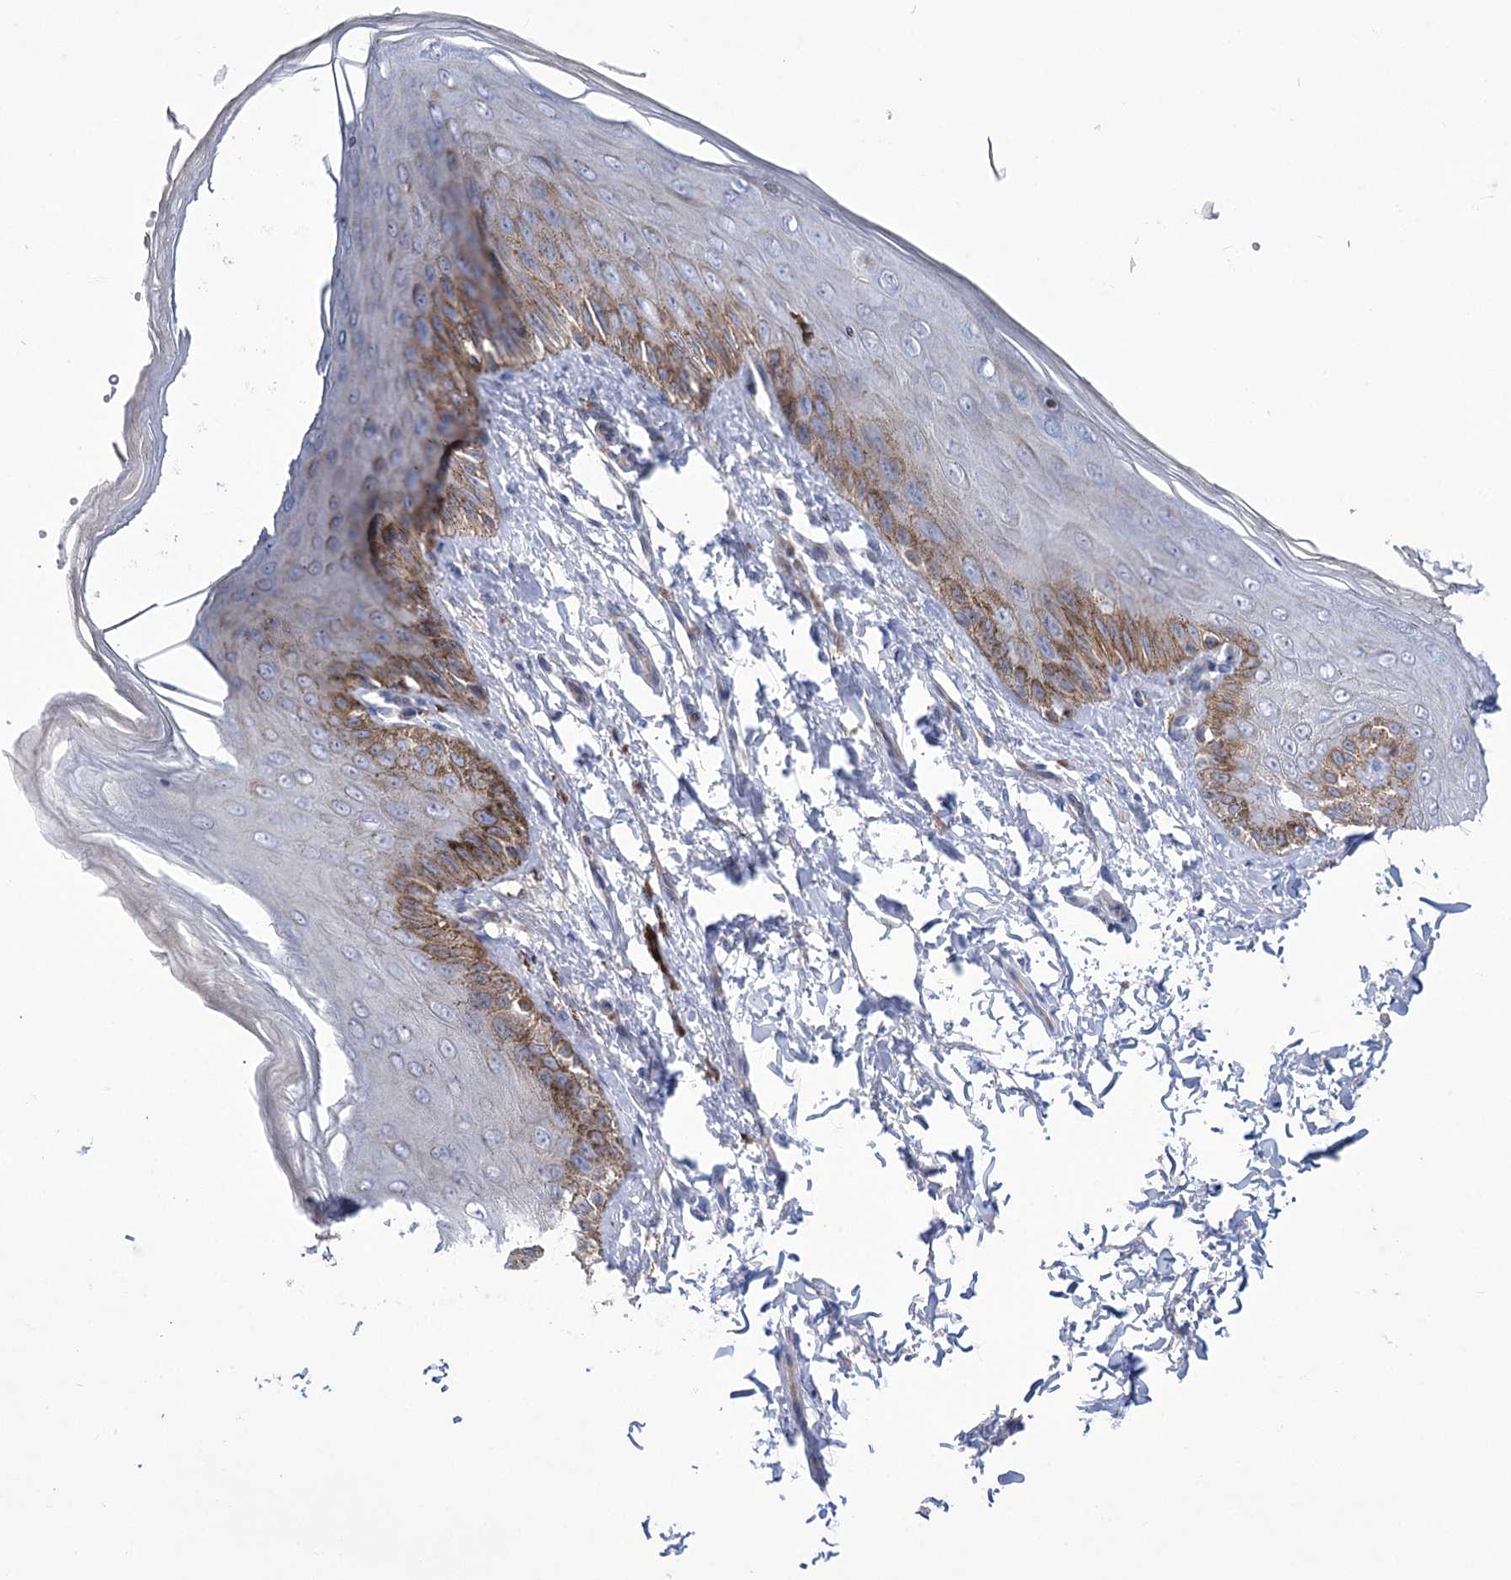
{"staining": {"intensity": "moderate", "quantity": "<25%", "location": "cytoplasmic/membranous"}, "tissue": "skin", "cell_type": "Epidermal cells", "image_type": "normal", "snomed": [{"axis": "morphology", "description": "Normal tissue, NOS"}, {"axis": "topography", "description": "Anal"}], "caption": "Immunohistochemical staining of normal human skin exhibits moderate cytoplasmic/membranous protein staining in approximately <25% of epidermal cells.", "gene": "CEP164", "patient": {"sex": "male", "age": 44}}